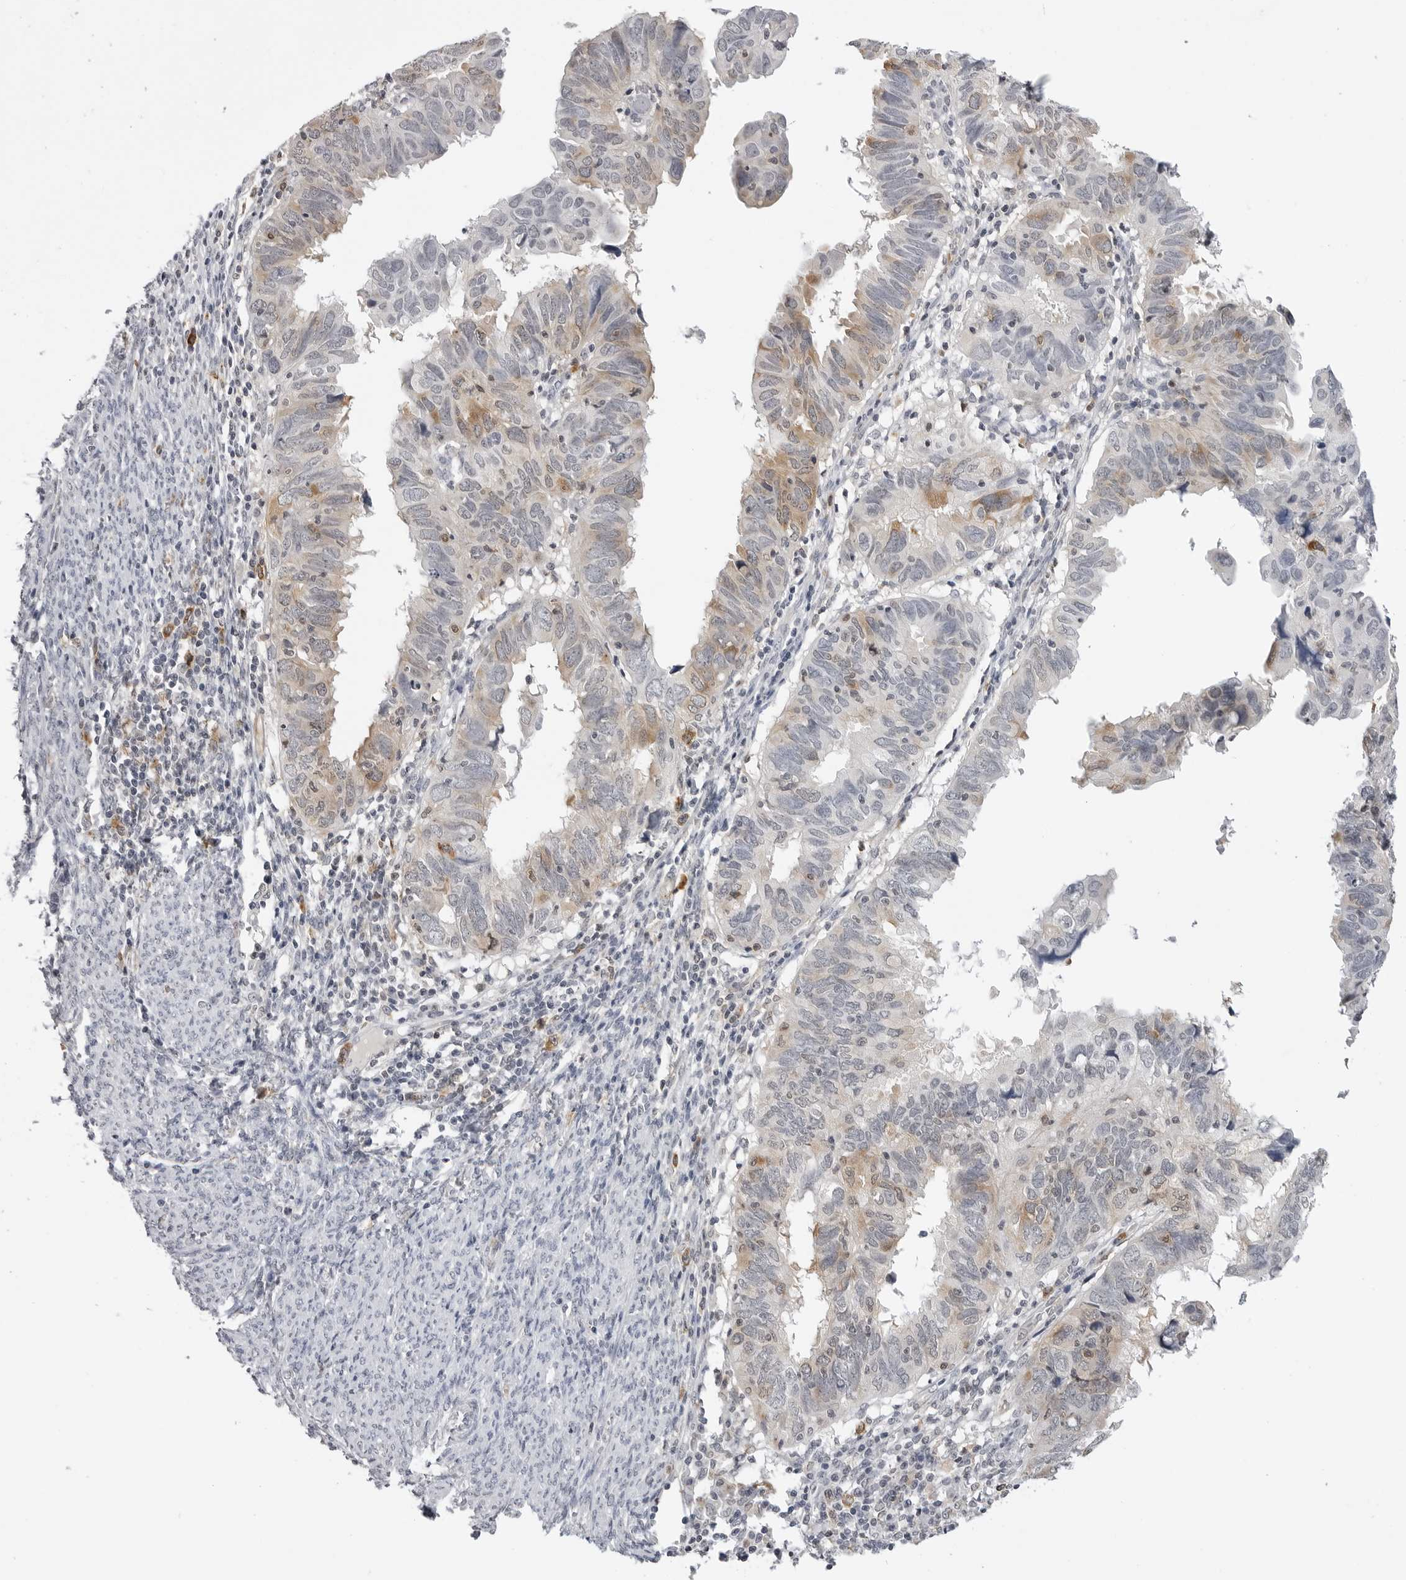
{"staining": {"intensity": "moderate", "quantity": "<25%", "location": "cytoplasmic/membranous"}, "tissue": "endometrial cancer", "cell_type": "Tumor cells", "image_type": "cancer", "snomed": [{"axis": "morphology", "description": "Adenocarcinoma, NOS"}, {"axis": "topography", "description": "Uterus"}], "caption": "Protein staining displays moderate cytoplasmic/membranous expression in about <25% of tumor cells in endometrial cancer (adenocarcinoma).", "gene": "RRM1", "patient": {"sex": "female", "age": 77}}